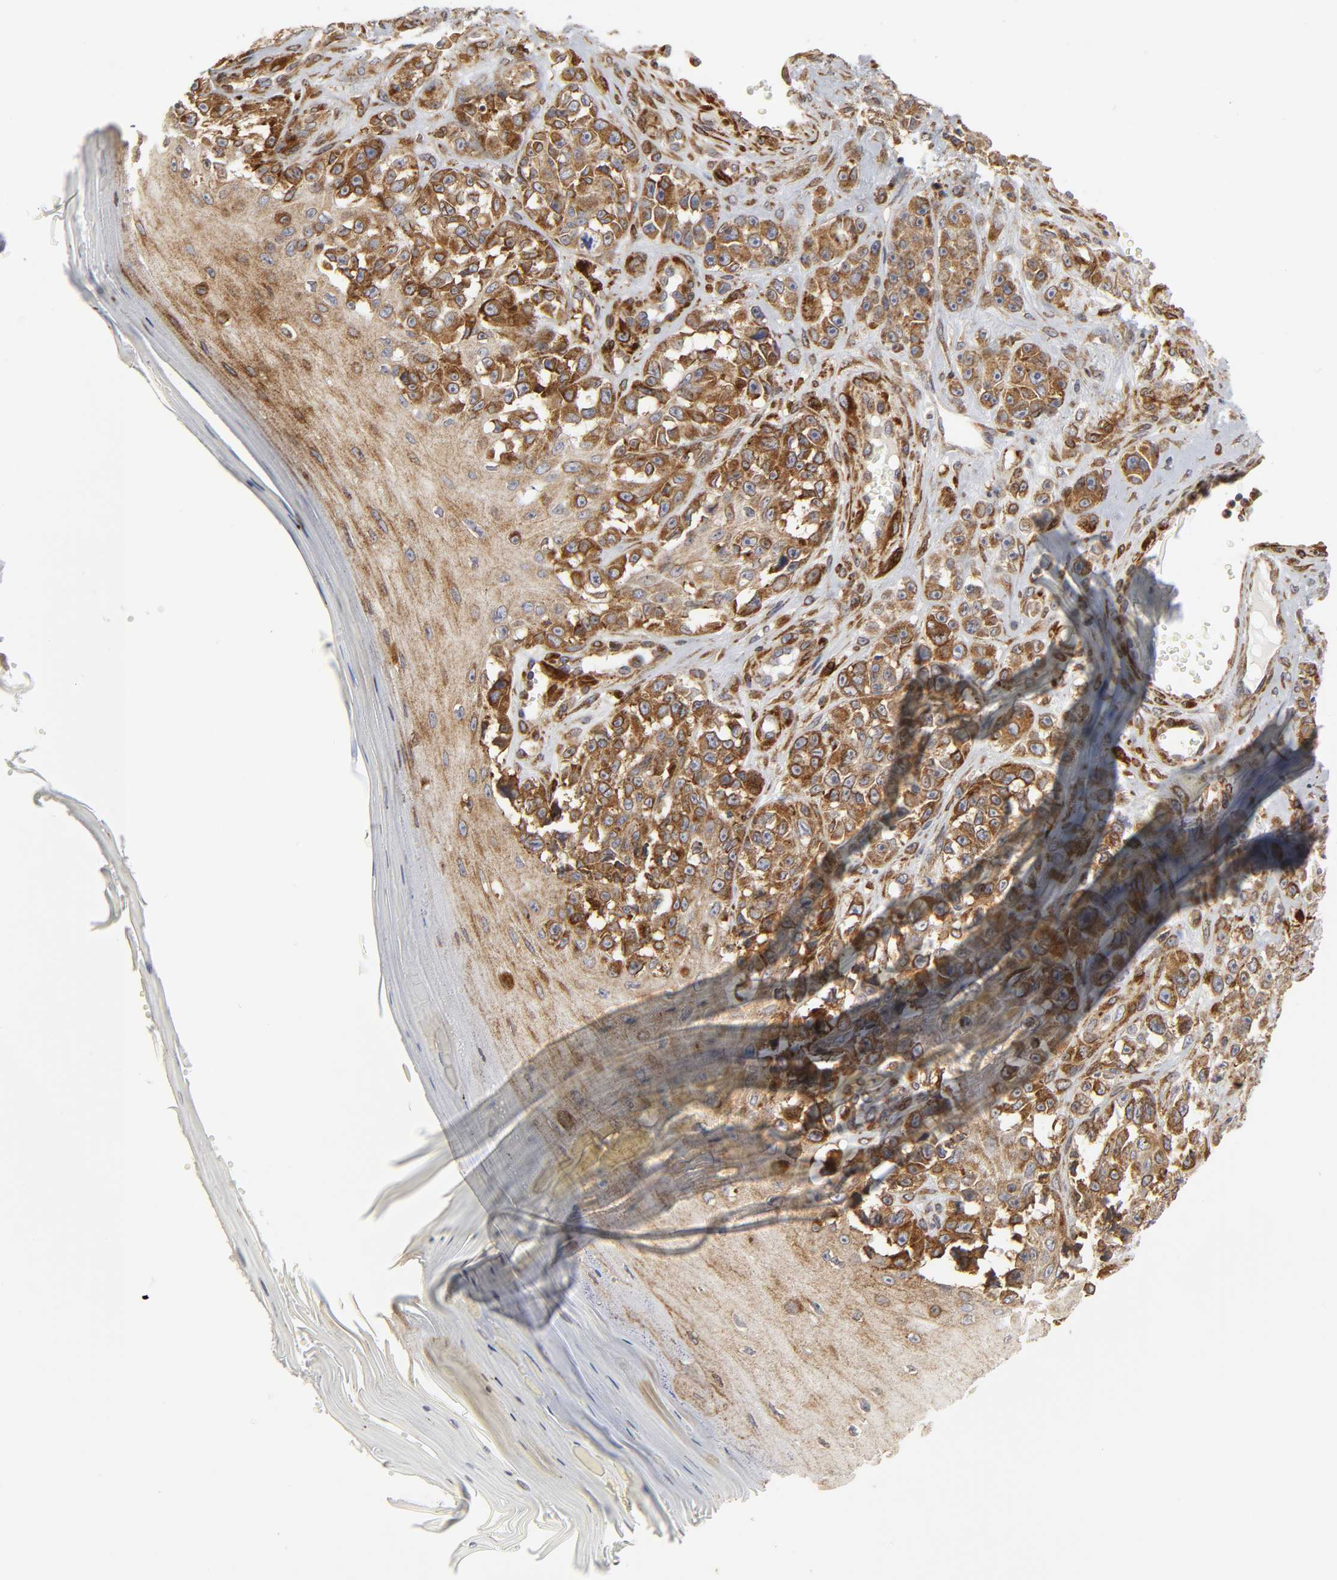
{"staining": {"intensity": "moderate", "quantity": ">75%", "location": "cytoplasmic/membranous"}, "tissue": "melanoma", "cell_type": "Tumor cells", "image_type": "cancer", "snomed": [{"axis": "morphology", "description": "Malignant melanoma, NOS"}, {"axis": "topography", "description": "Skin"}], "caption": "Immunohistochemistry (IHC) of human malignant melanoma reveals medium levels of moderate cytoplasmic/membranous staining in approximately >75% of tumor cells.", "gene": "POR", "patient": {"sex": "female", "age": 82}}